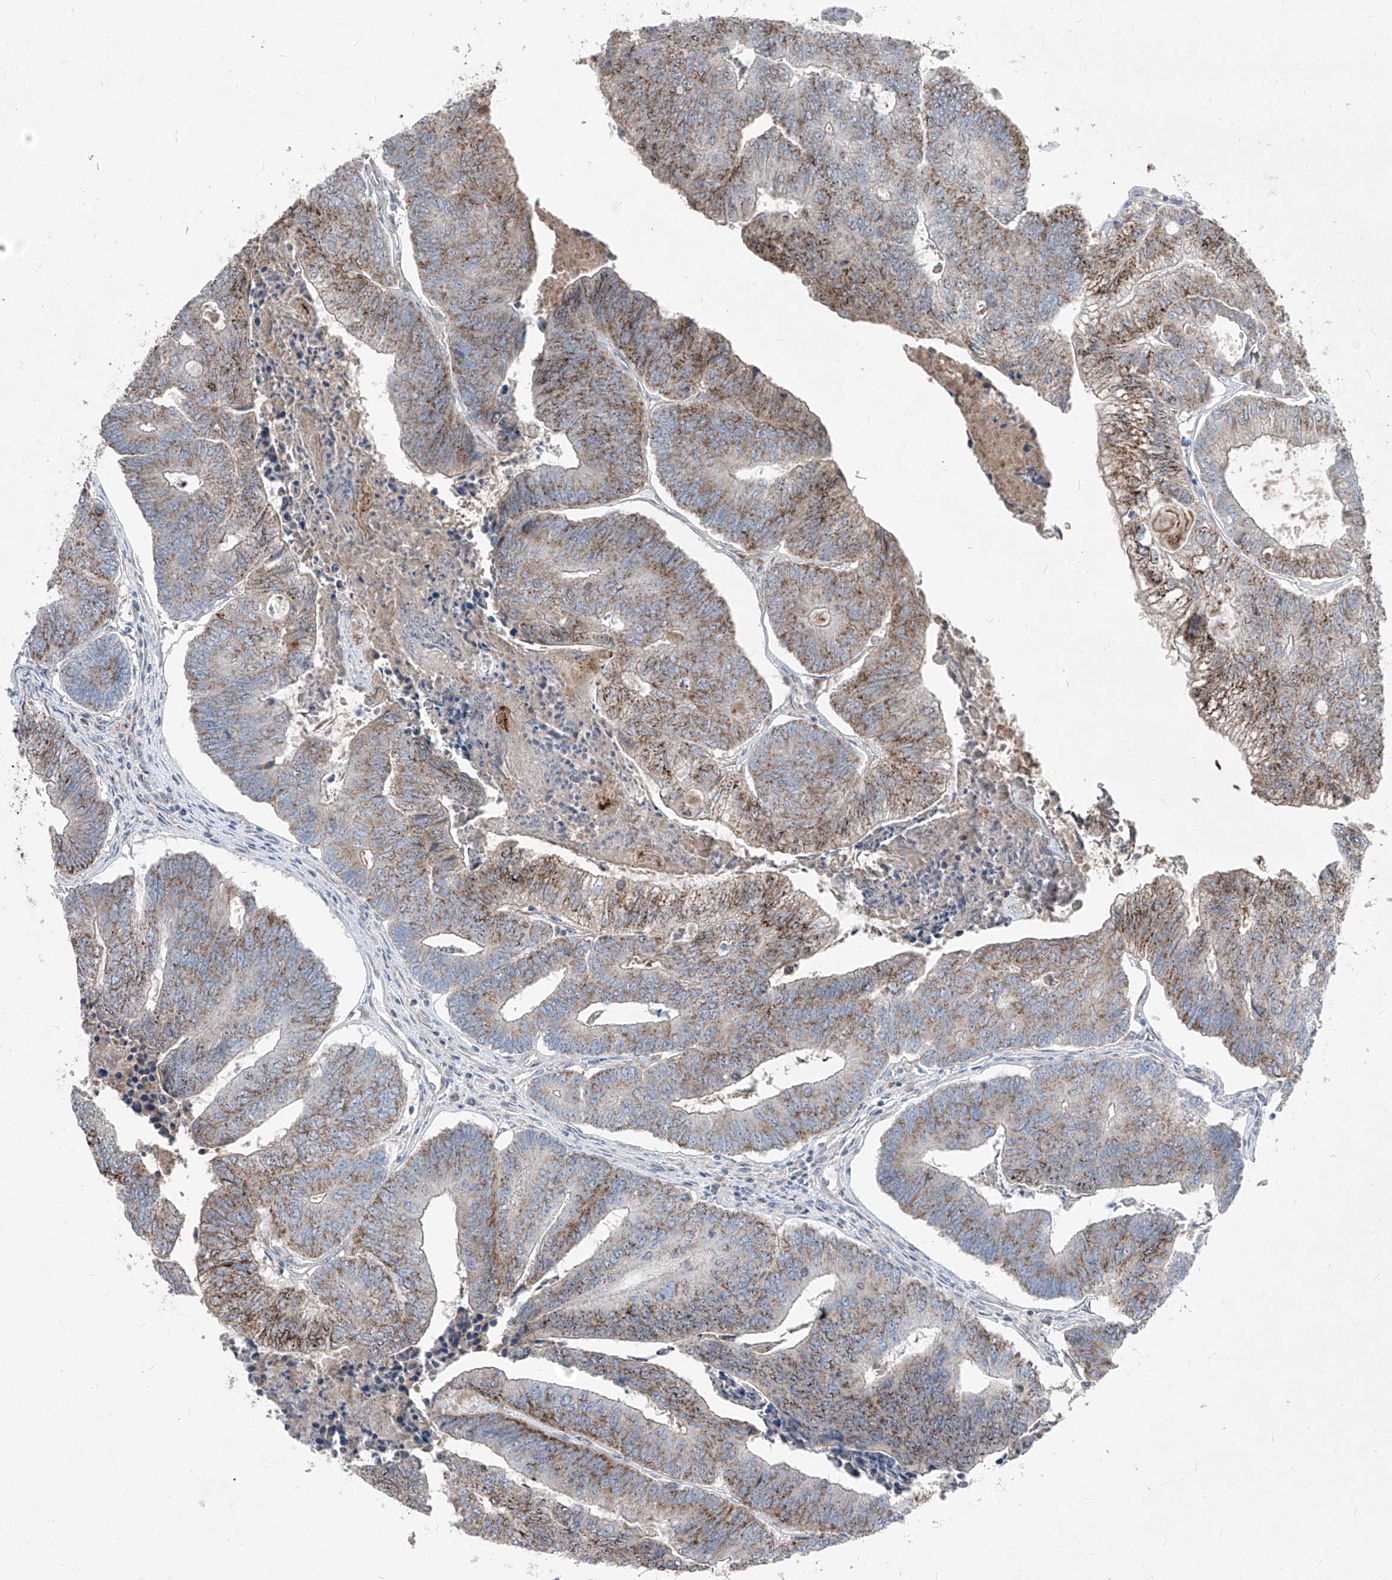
{"staining": {"intensity": "moderate", "quantity": ">75%", "location": "cytoplasmic/membranous"}, "tissue": "colorectal cancer", "cell_type": "Tumor cells", "image_type": "cancer", "snomed": [{"axis": "morphology", "description": "Adenocarcinoma, NOS"}, {"axis": "topography", "description": "Colon"}], "caption": "Immunohistochemistry (IHC) histopathology image of neoplastic tissue: human colorectal cancer stained using IHC exhibits medium levels of moderate protein expression localized specifically in the cytoplasmic/membranous of tumor cells, appearing as a cytoplasmic/membranous brown color.", "gene": "ABCD3", "patient": {"sex": "female", "age": 67}}